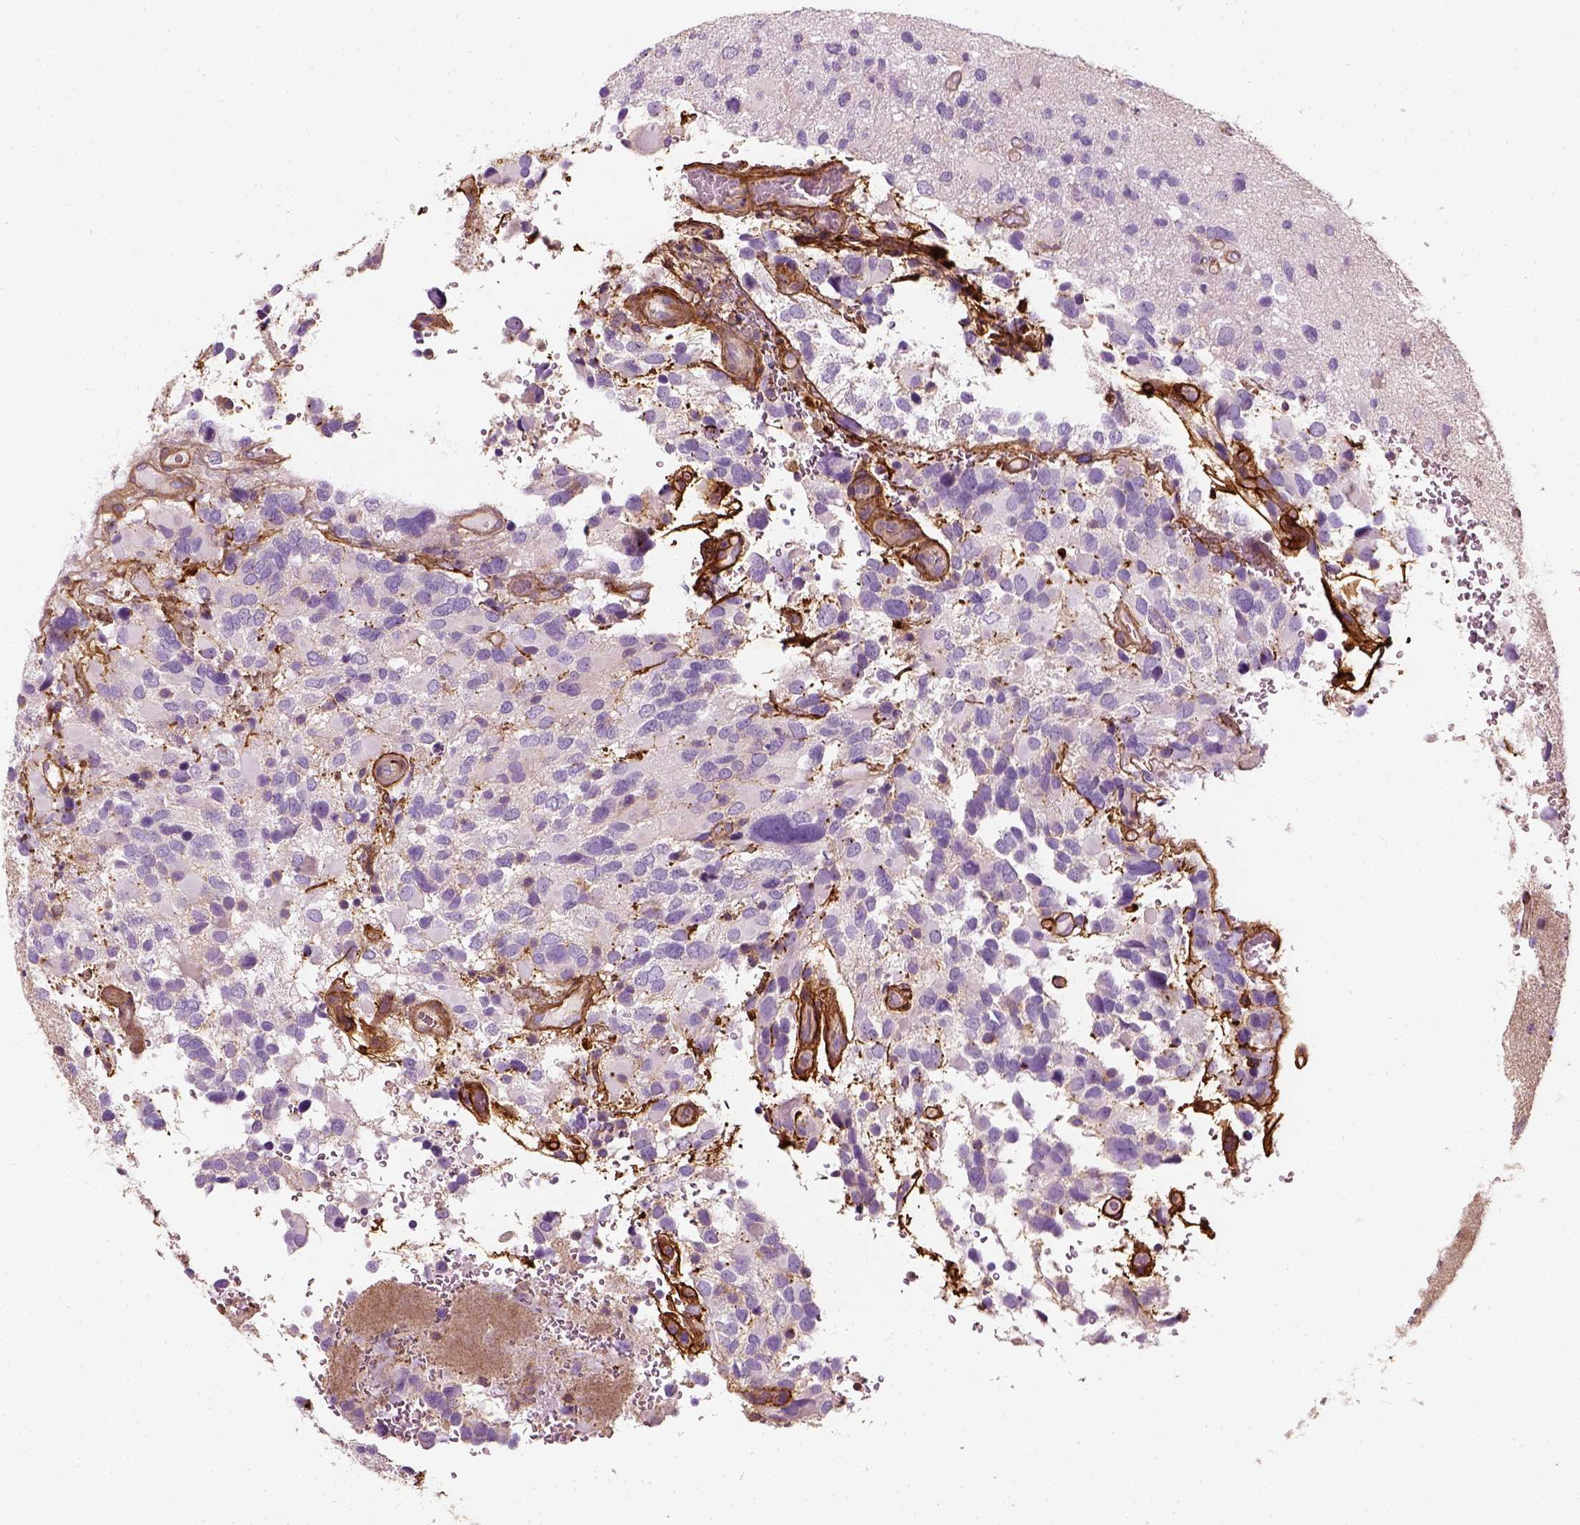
{"staining": {"intensity": "negative", "quantity": "none", "location": "none"}, "tissue": "glioma", "cell_type": "Tumor cells", "image_type": "cancer", "snomed": [{"axis": "morphology", "description": "Glioma, malignant, Low grade"}, {"axis": "topography", "description": "Brain"}], "caption": "Immunohistochemical staining of malignant low-grade glioma demonstrates no significant staining in tumor cells.", "gene": "COL6A2", "patient": {"sex": "female", "age": 32}}